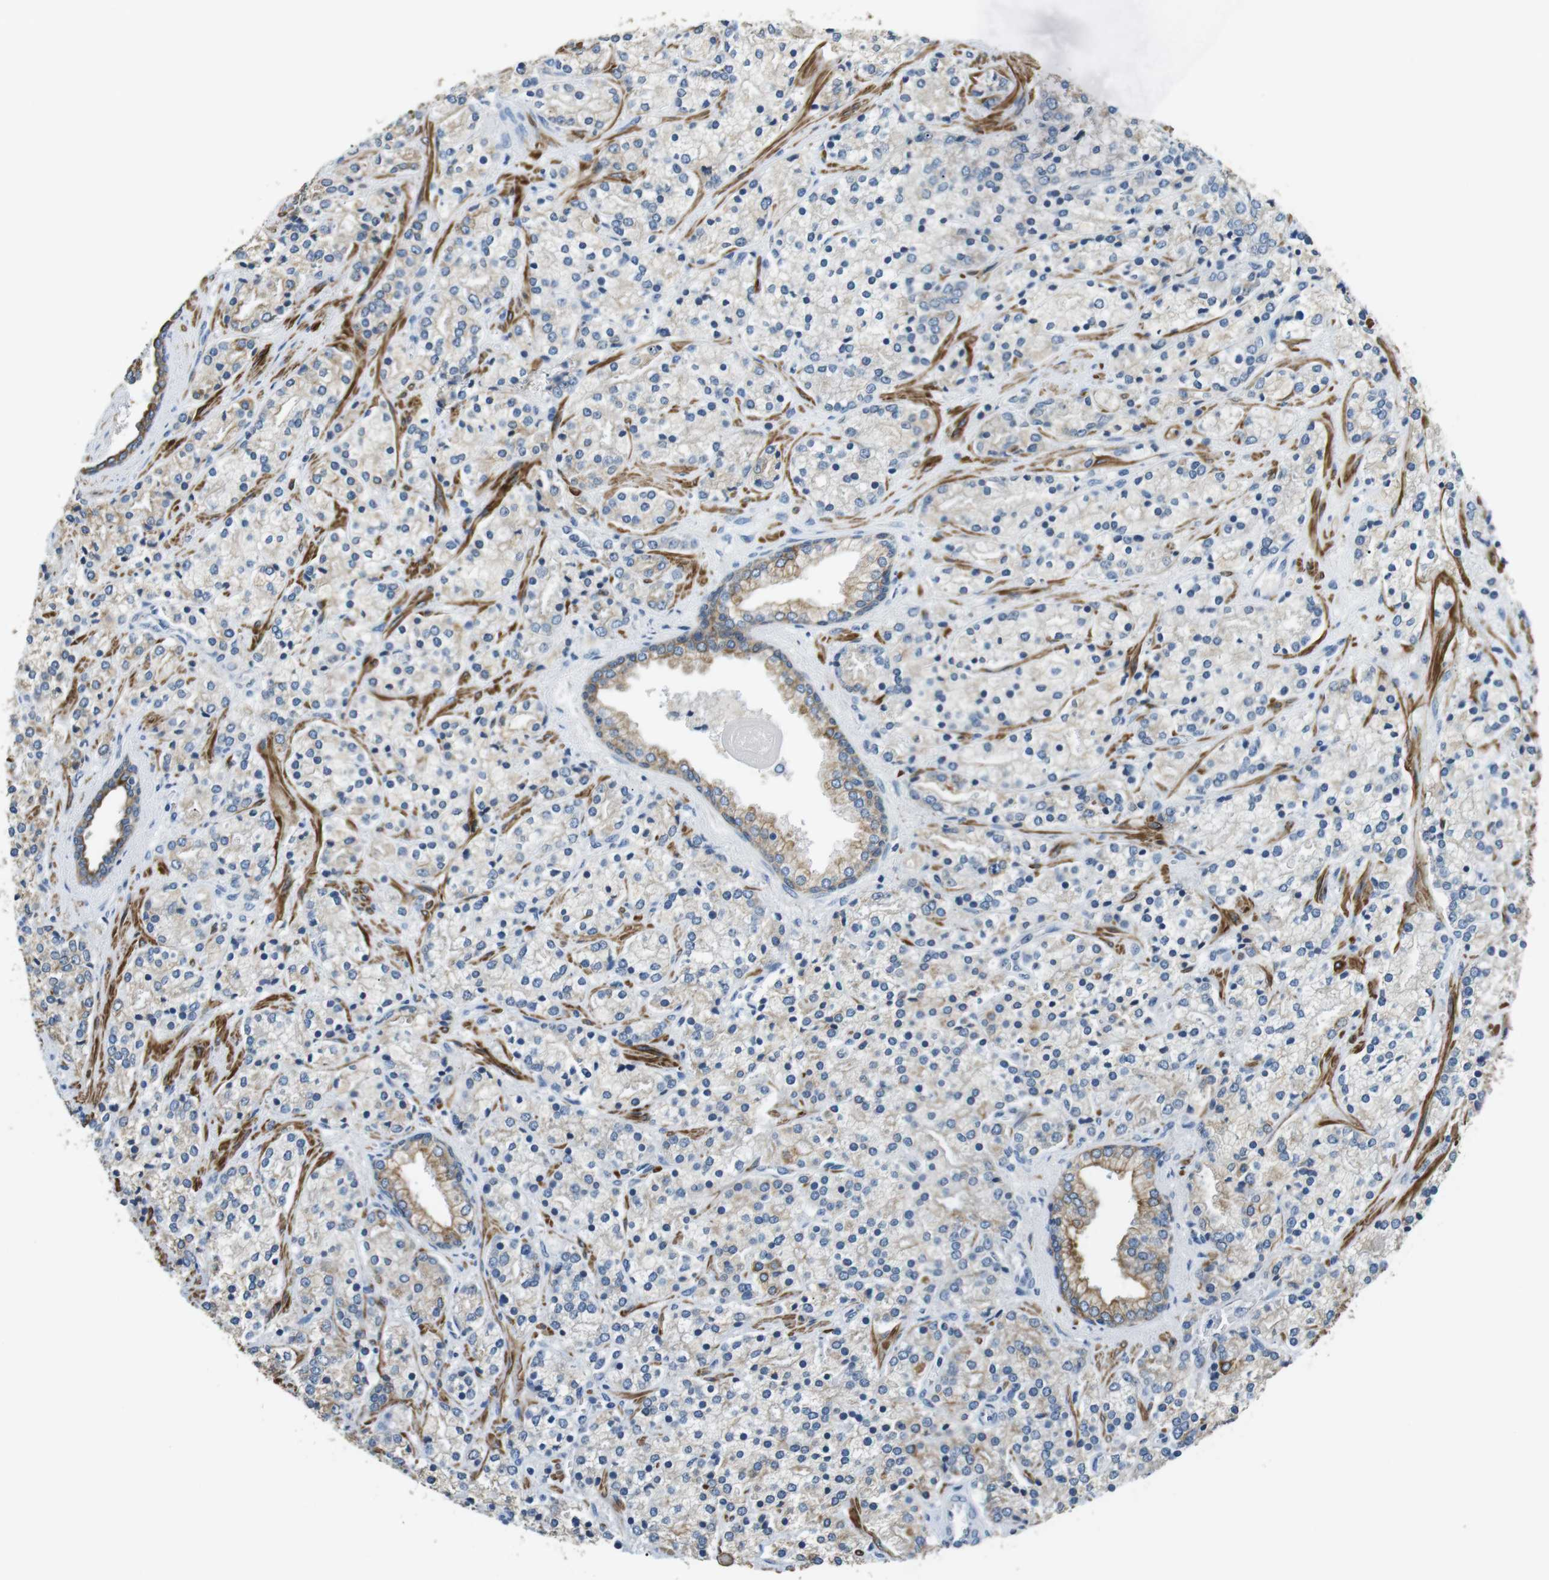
{"staining": {"intensity": "weak", "quantity": "<25%", "location": "cytoplasmic/membranous"}, "tissue": "prostate cancer", "cell_type": "Tumor cells", "image_type": "cancer", "snomed": [{"axis": "morphology", "description": "Adenocarcinoma, High grade"}, {"axis": "topography", "description": "Prostate"}], "caption": "This is an IHC photomicrograph of human prostate high-grade adenocarcinoma. There is no expression in tumor cells.", "gene": "UNC5CL", "patient": {"sex": "male", "age": 71}}